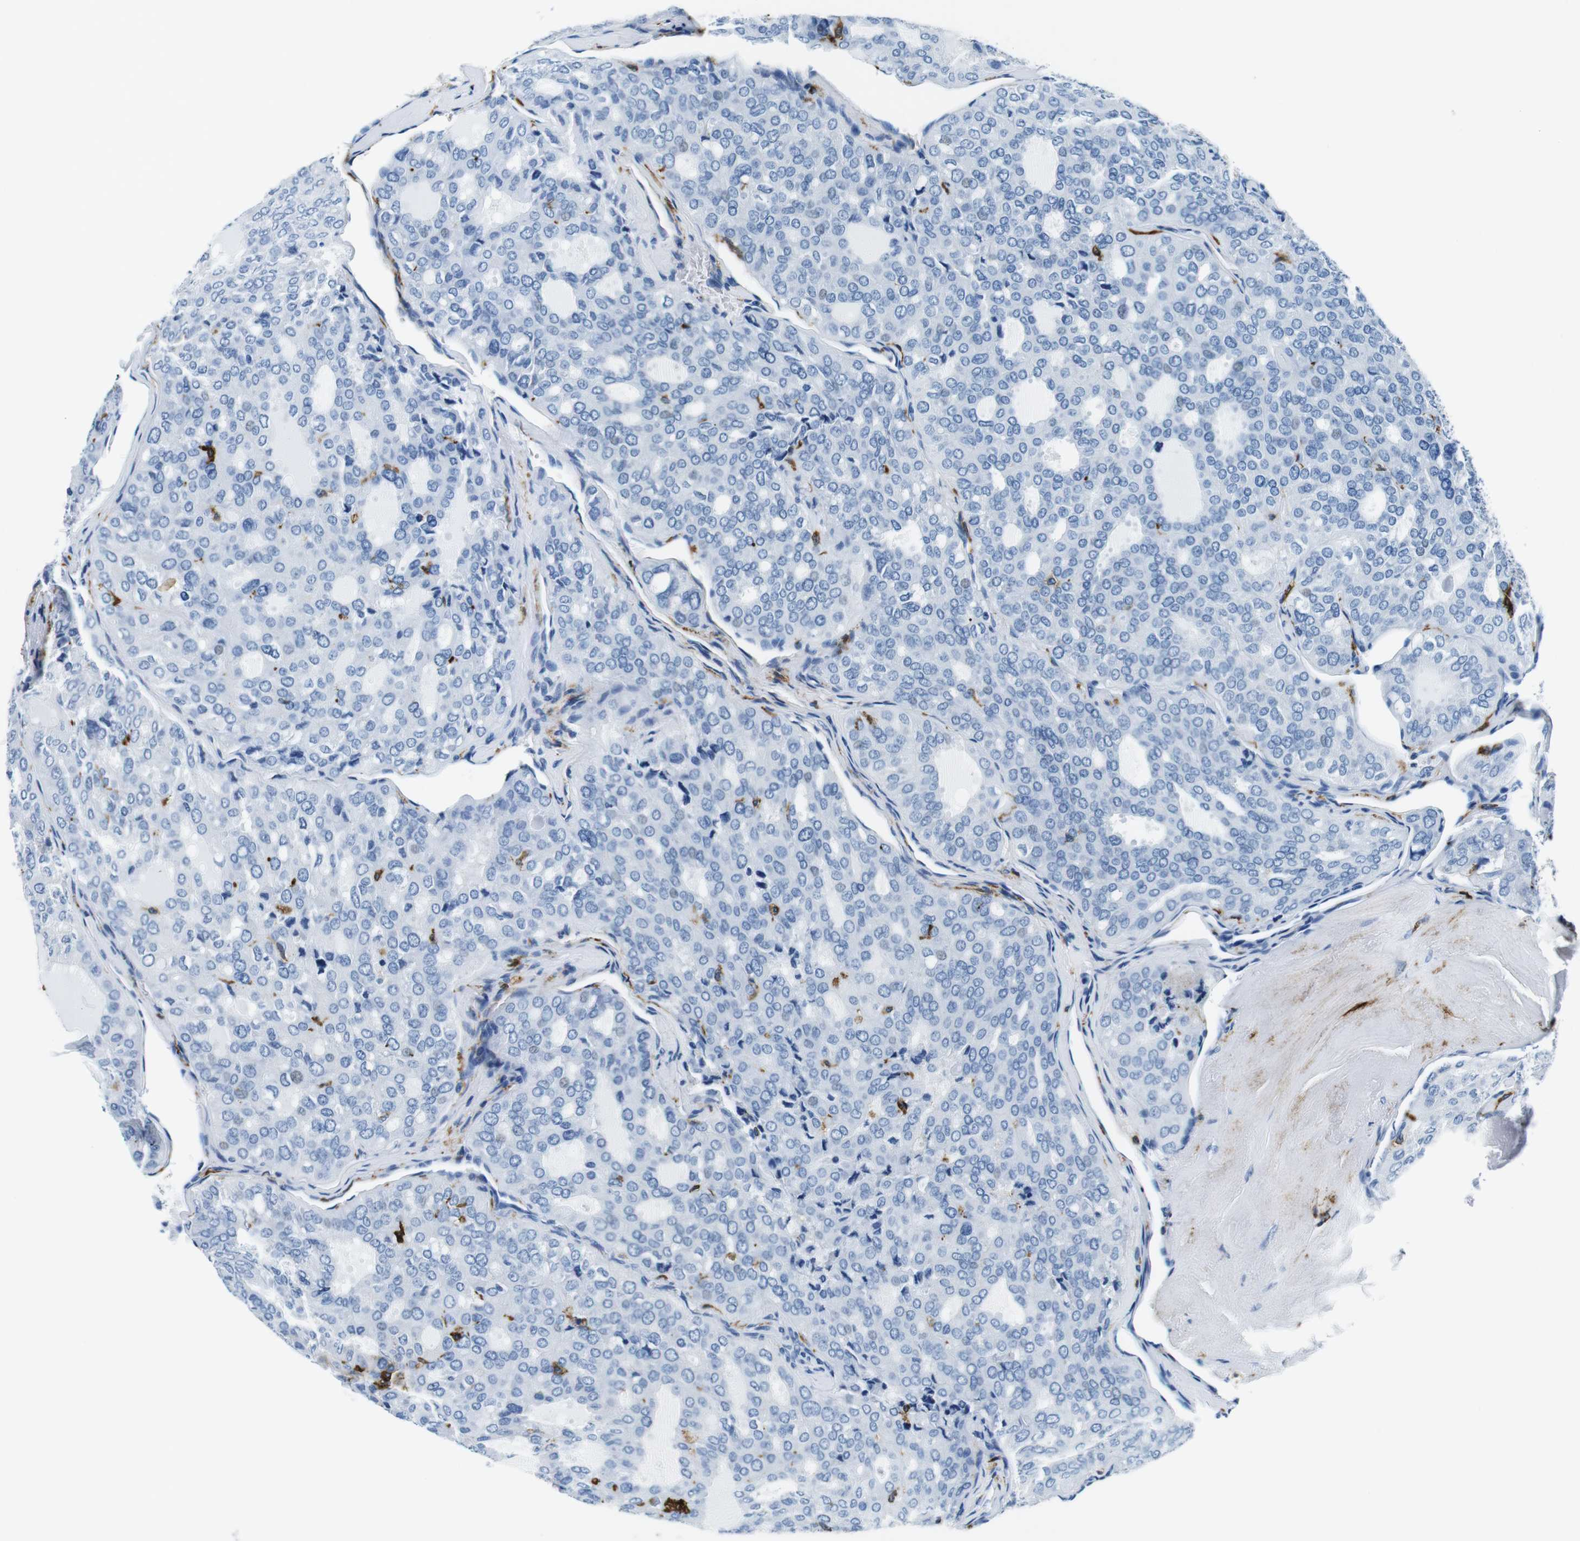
{"staining": {"intensity": "negative", "quantity": "none", "location": "none"}, "tissue": "thyroid cancer", "cell_type": "Tumor cells", "image_type": "cancer", "snomed": [{"axis": "morphology", "description": "Follicular adenoma carcinoma, NOS"}, {"axis": "topography", "description": "Thyroid gland"}], "caption": "Immunohistochemistry photomicrograph of neoplastic tissue: follicular adenoma carcinoma (thyroid) stained with DAB demonstrates no significant protein positivity in tumor cells.", "gene": "HLA-DRB1", "patient": {"sex": "male", "age": 75}}